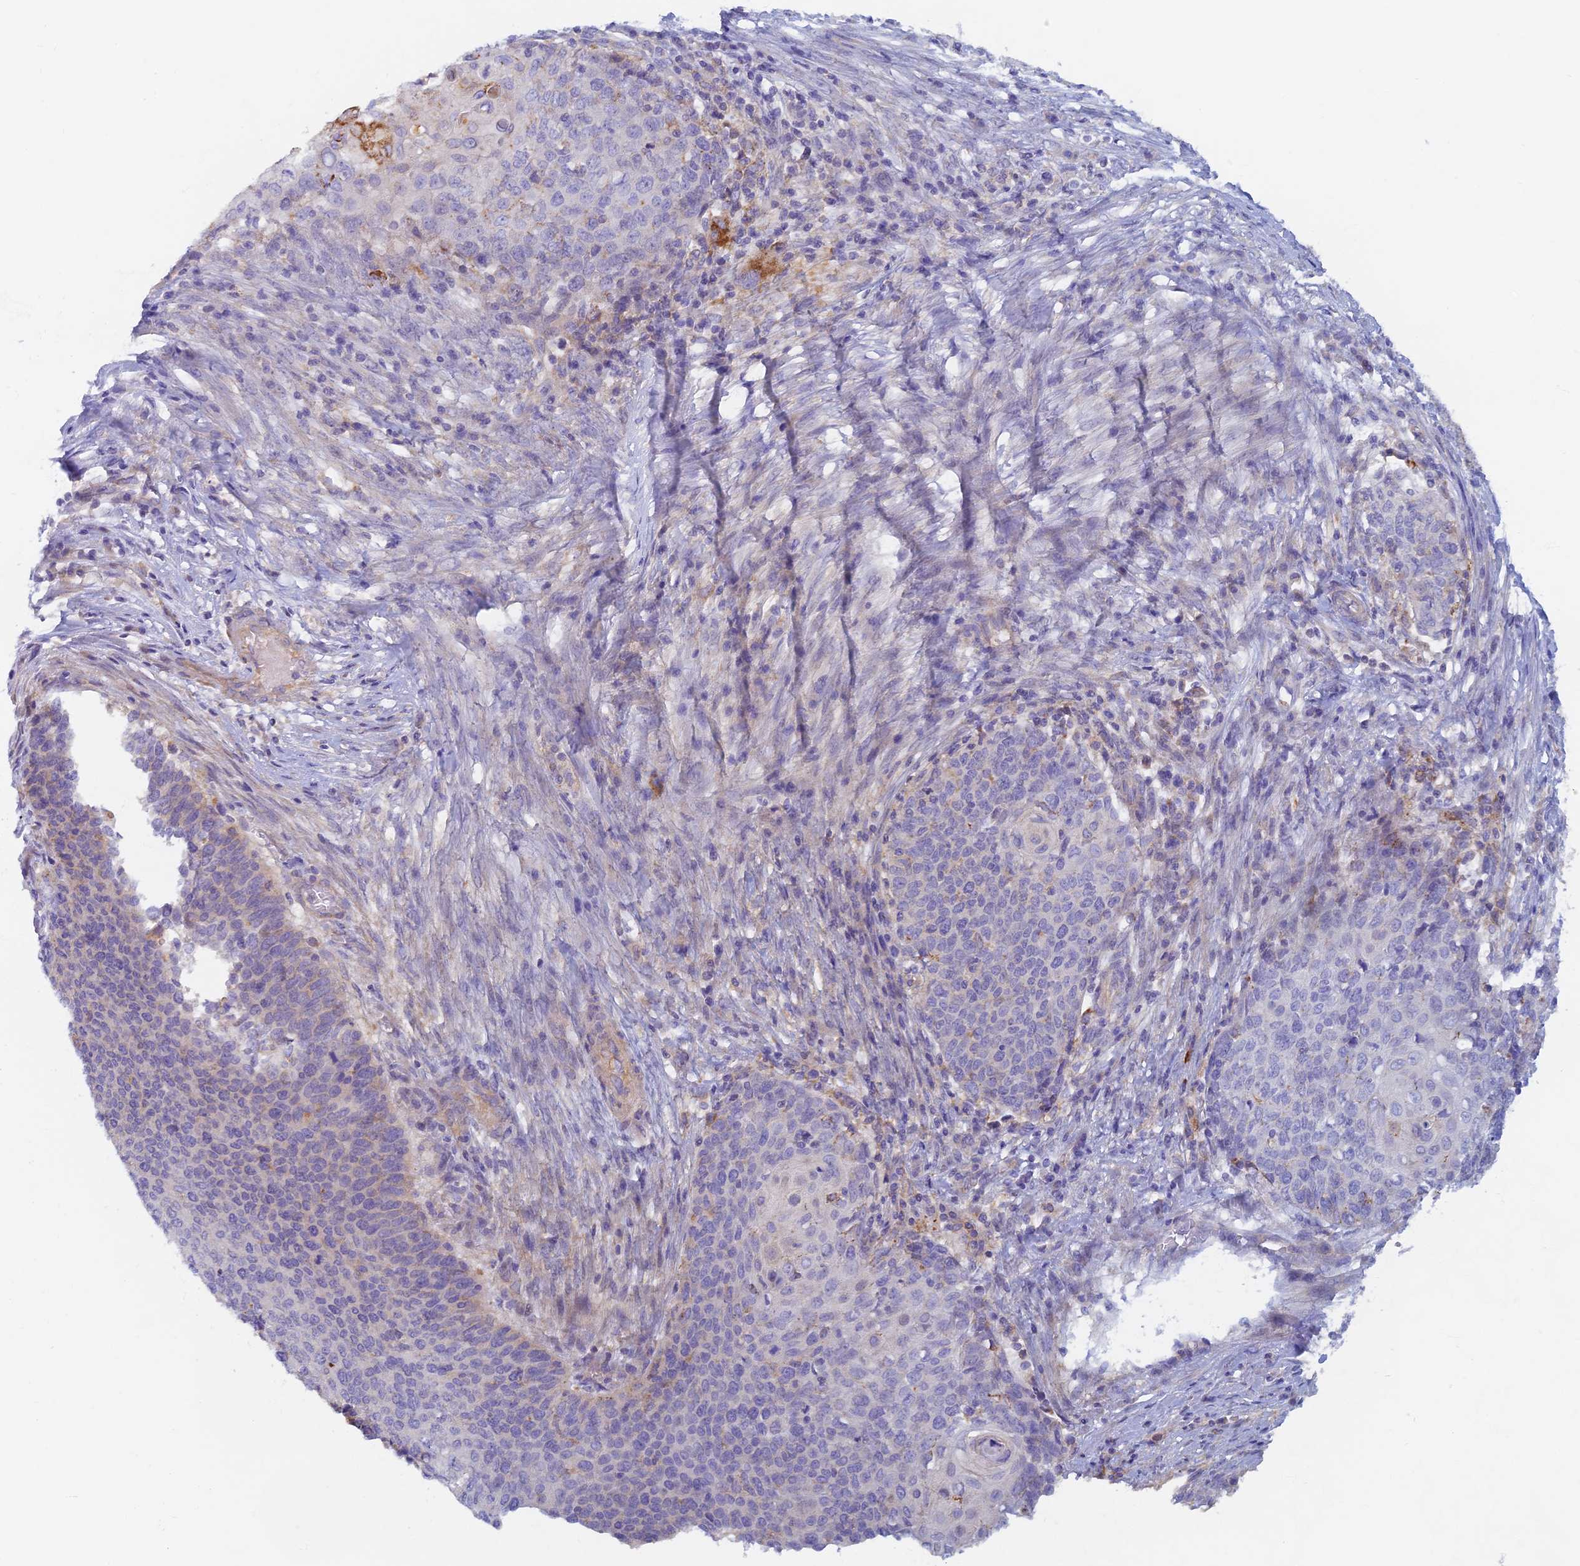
{"staining": {"intensity": "negative", "quantity": "none", "location": "none"}, "tissue": "cervical cancer", "cell_type": "Tumor cells", "image_type": "cancer", "snomed": [{"axis": "morphology", "description": "Squamous cell carcinoma, NOS"}, {"axis": "topography", "description": "Cervix"}], "caption": "There is no significant positivity in tumor cells of cervical cancer (squamous cell carcinoma). The staining was performed using DAB to visualize the protein expression in brown, while the nuclei were stained in blue with hematoxylin (Magnification: 20x).", "gene": "TMEM44", "patient": {"sex": "female", "age": 39}}